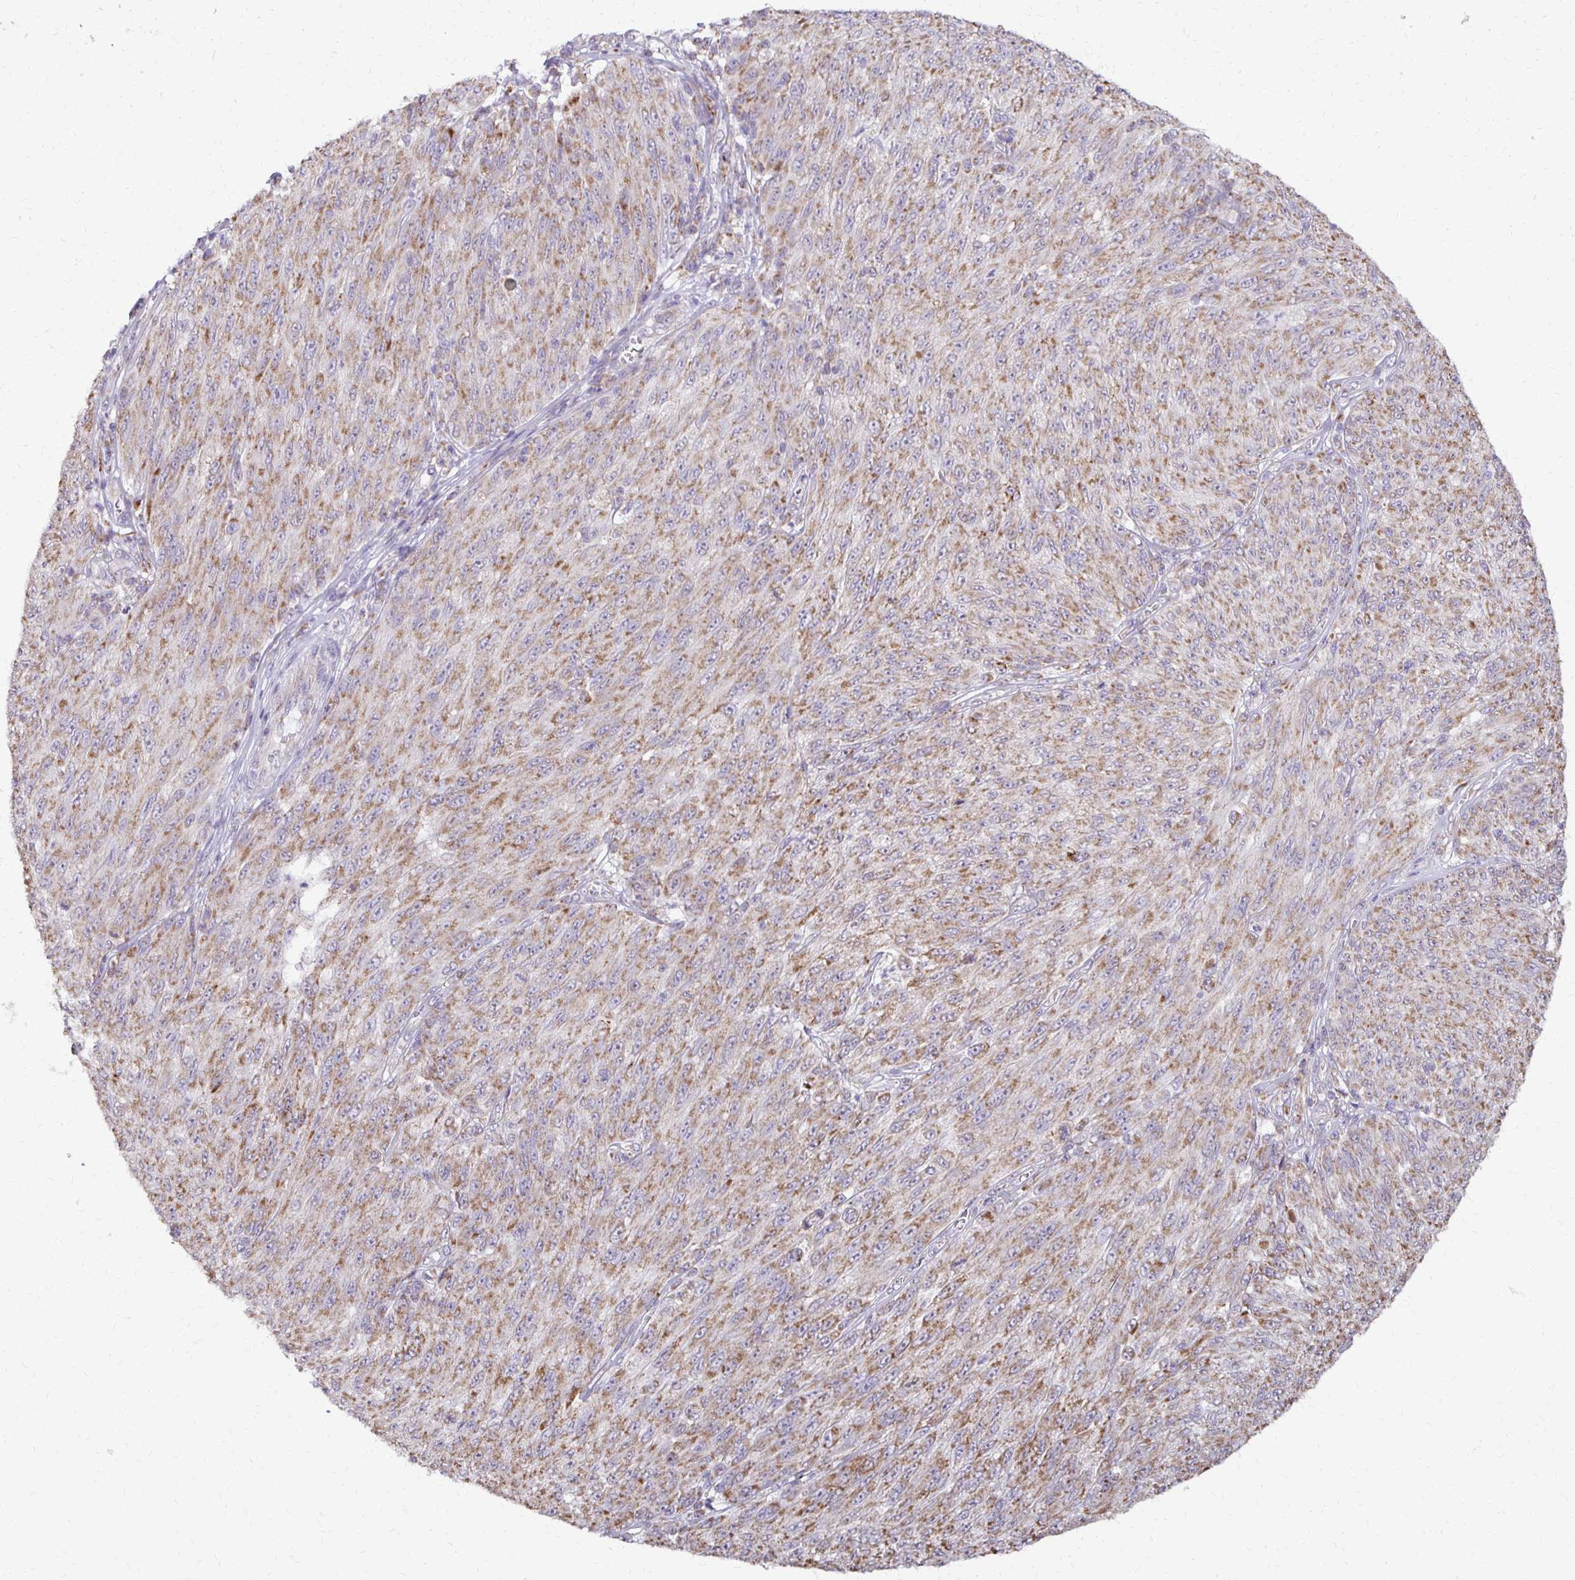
{"staining": {"intensity": "moderate", "quantity": ">75%", "location": "cytoplasmic/membranous"}, "tissue": "melanoma", "cell_type": "Tumor cells", "image_type": "cancer", "snomed": [{"axis": "morphology", "description": "Malignant melanoma, NOS"}, {"axis": "topography", "description": "Skin"}], "caption": "DAB immunohistochemical staining of malignant melanoma exhibits moderate cytoplasmic/membranous protein staining in approximately >75% of tumor cells. (DAB (3,3'-diaminobenzidine) = brown stain, brightfield microscopy at high magnification).", "gene": "IER3", "patient": {"sex": "male", "age": 85}}